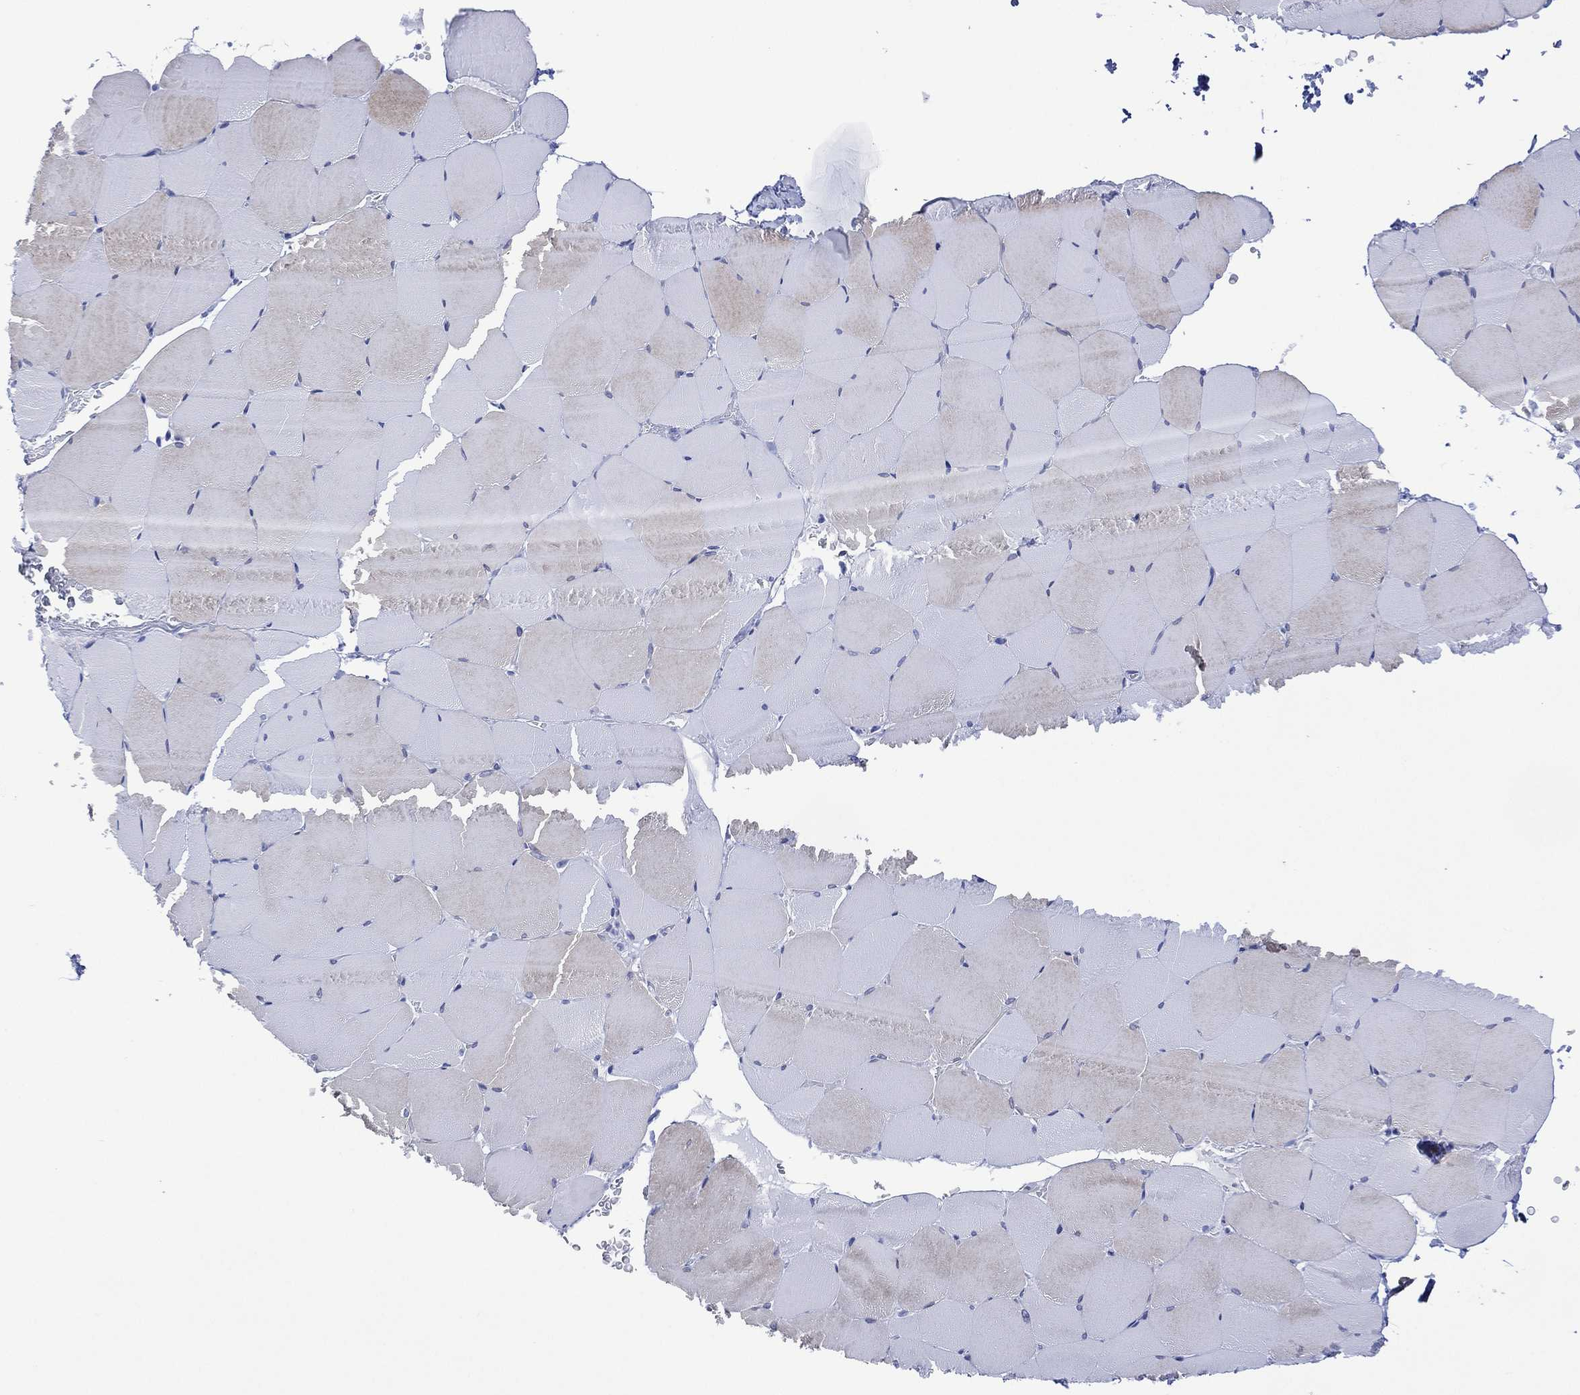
{"staining": {"intensity": "negative", "quantity": "none", "location": "none"}, "tissue": "skeletal muscle", "cell_type": "Myocytes", "image_type": "normal", "snomed": [{"axis": "morphology", "description": "Normal tissue, NOS"}, {"axis": "topography", "description": "Skeletal muscle"}], "caption": "This is a micrograph of IHC staining of normal skeletal muscle, which shows no staining in myocytes. (Brightfield microscopy of DAB (3,3'-diaminobenzidine) immunohistochemistry (IHC) at high magnification).", "gene": "DPP4", "patient": {"sex": "female", "age": 37}}